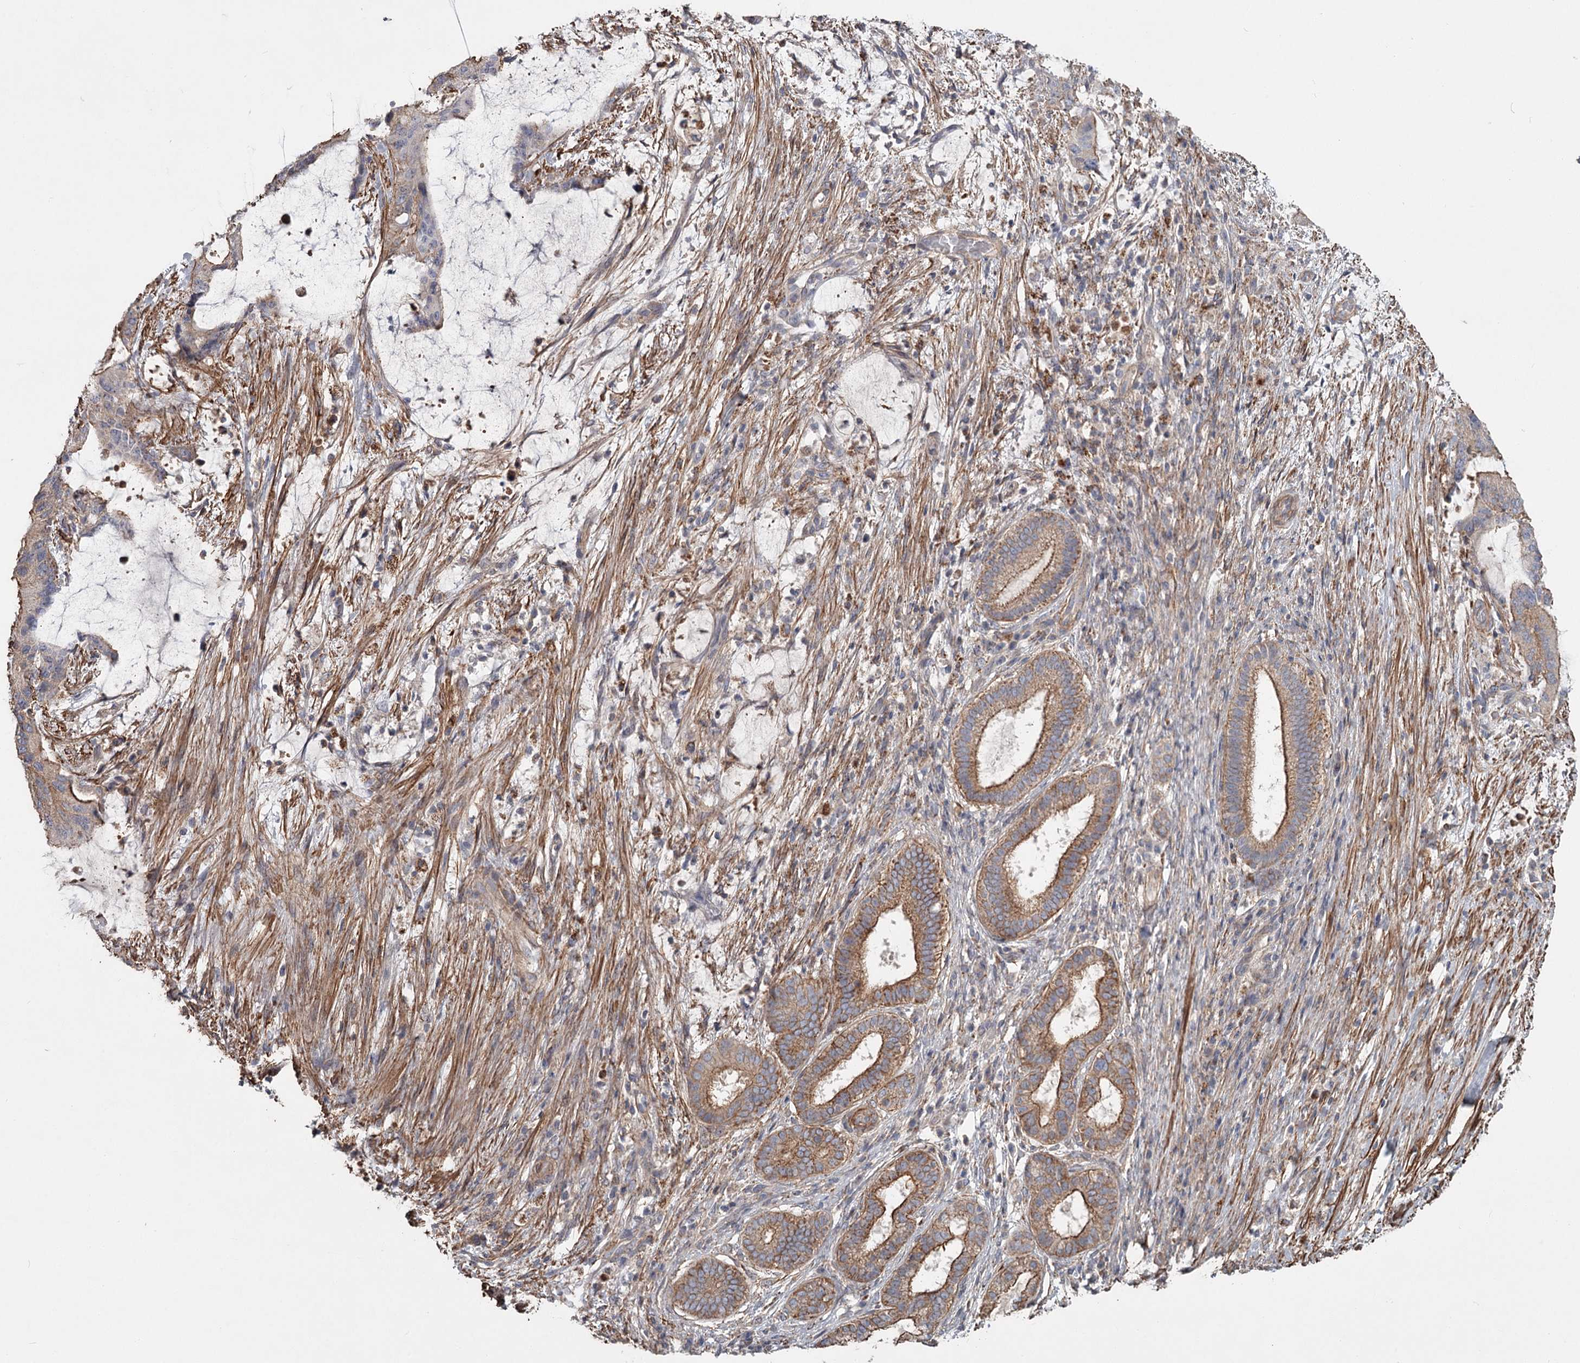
{"staining": {"intensity": "moderate", "quantity": ">75%", "location": "cytoplasmic/membranous"}, "tissue": "liver cancer", "cell_type": "Tumor cells", "image_type": "cancer", "snomed": [{"axis": "morphology", "description": "Normal tissue, NOS"}, {"axis": "morphology", "description": "Cholangiocarcinoma"}, {"axis": "topography", "description": "Liver"}, {"axis": "topography", "description": "Peripheral nerve tissue"}], "caption": "This histopathology image exhibits immunohistochemistry (IHC) staining of human liver cancer, with medium moderate cytoplasmic/membranous expression in about >75% of tumor cells.", "gene": "DHRS9", "patient": {"sex": "female", "age": 73}}